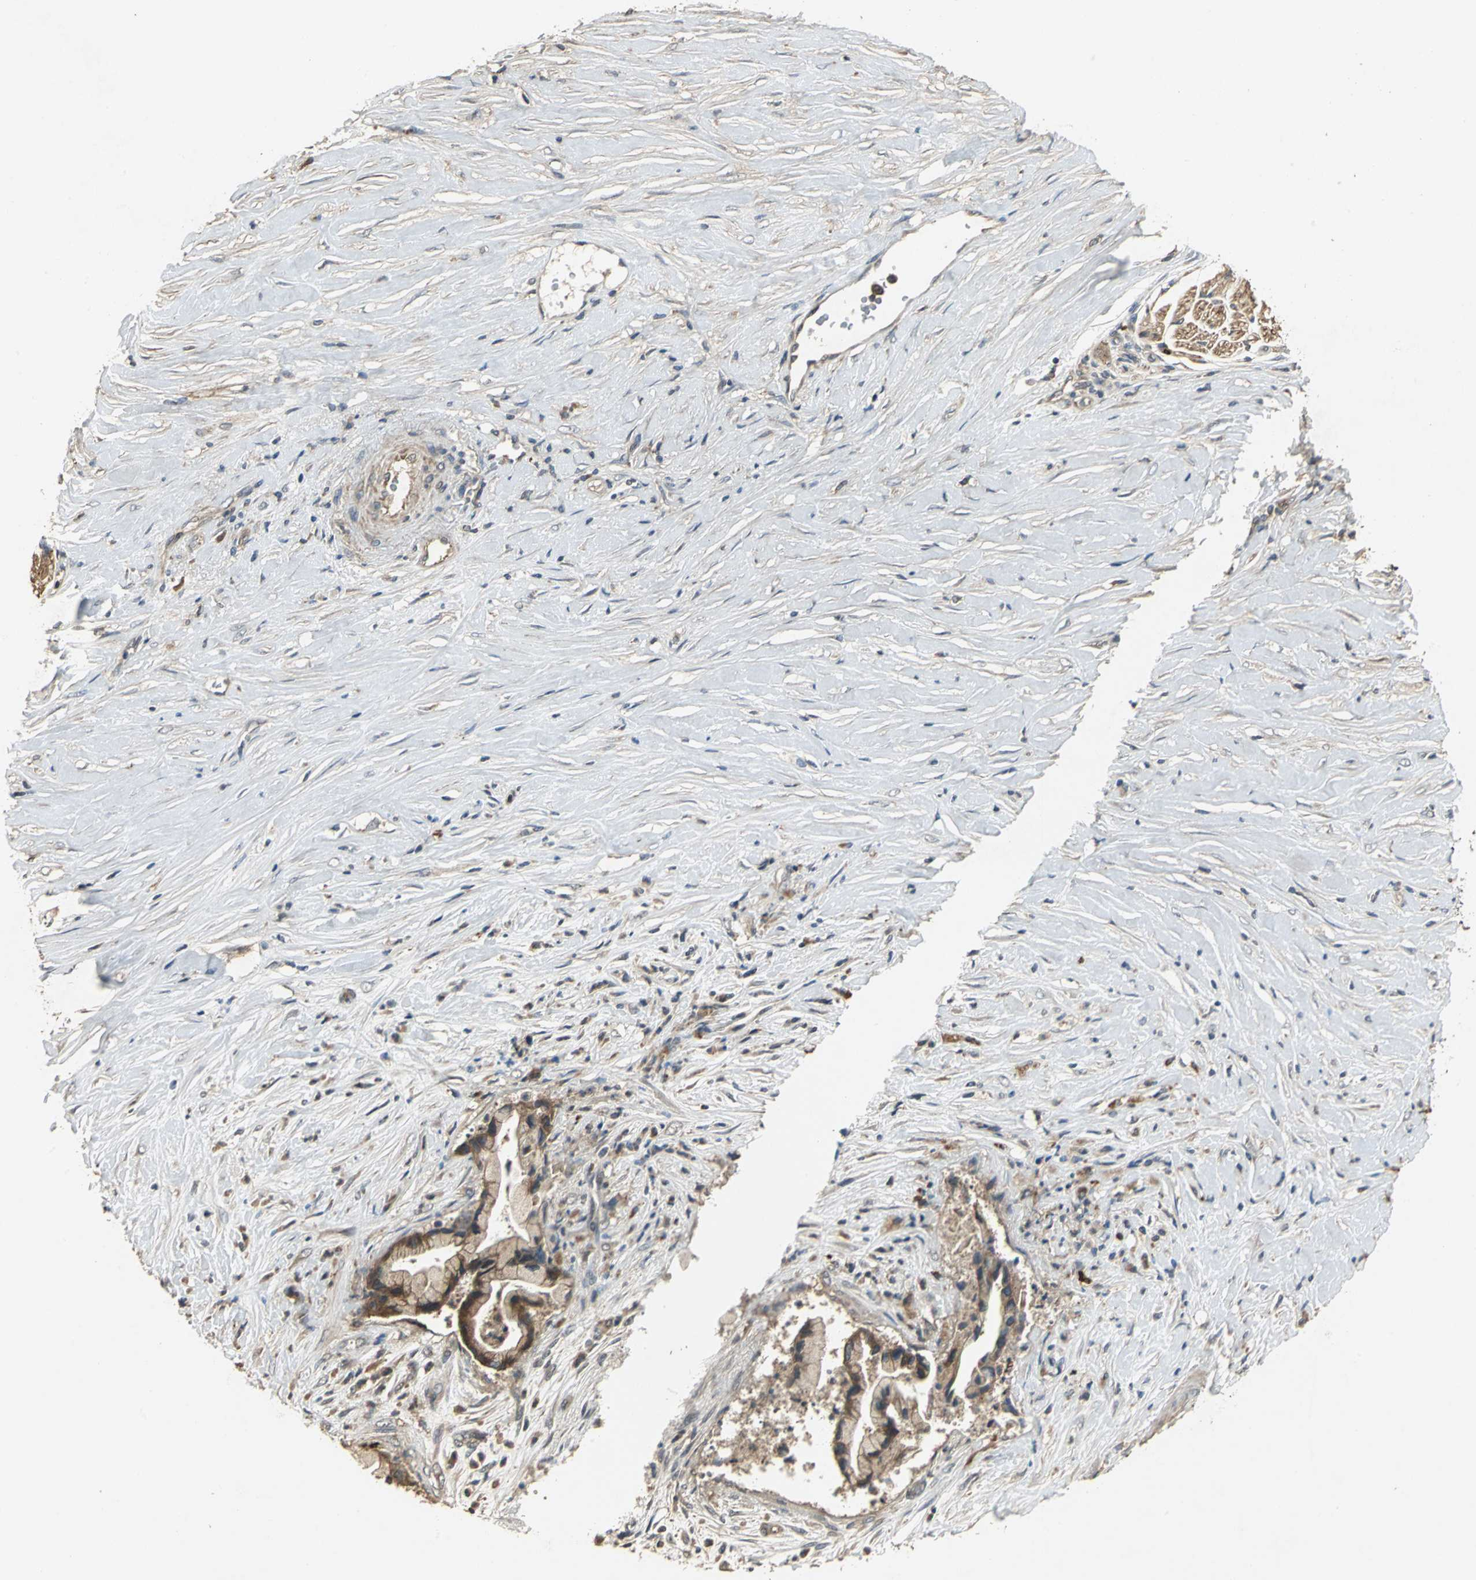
{"staining": {"intensity": "moderate", "quantity": ">75%", "location": "cytoplasmic/membranous"}, "tissue": "pancreatic cancer", "cell_type": "Tumor cells", "image_type": "cancer", "snomed": [{"axis": "morphology", "description": "Adenocarcinoma, NOS"}, {"axis": "topography", "description": "Pancreas"}], "caption": "Pancreatic cancer (adenocarcinoma) tissue shows moderate cytoplasmic/membranous positivity in approximately >75% of tumor cells, visualized by immunohistochemistry.", "gene": "MET", "patient": {"sex": "female", "age": 59}}